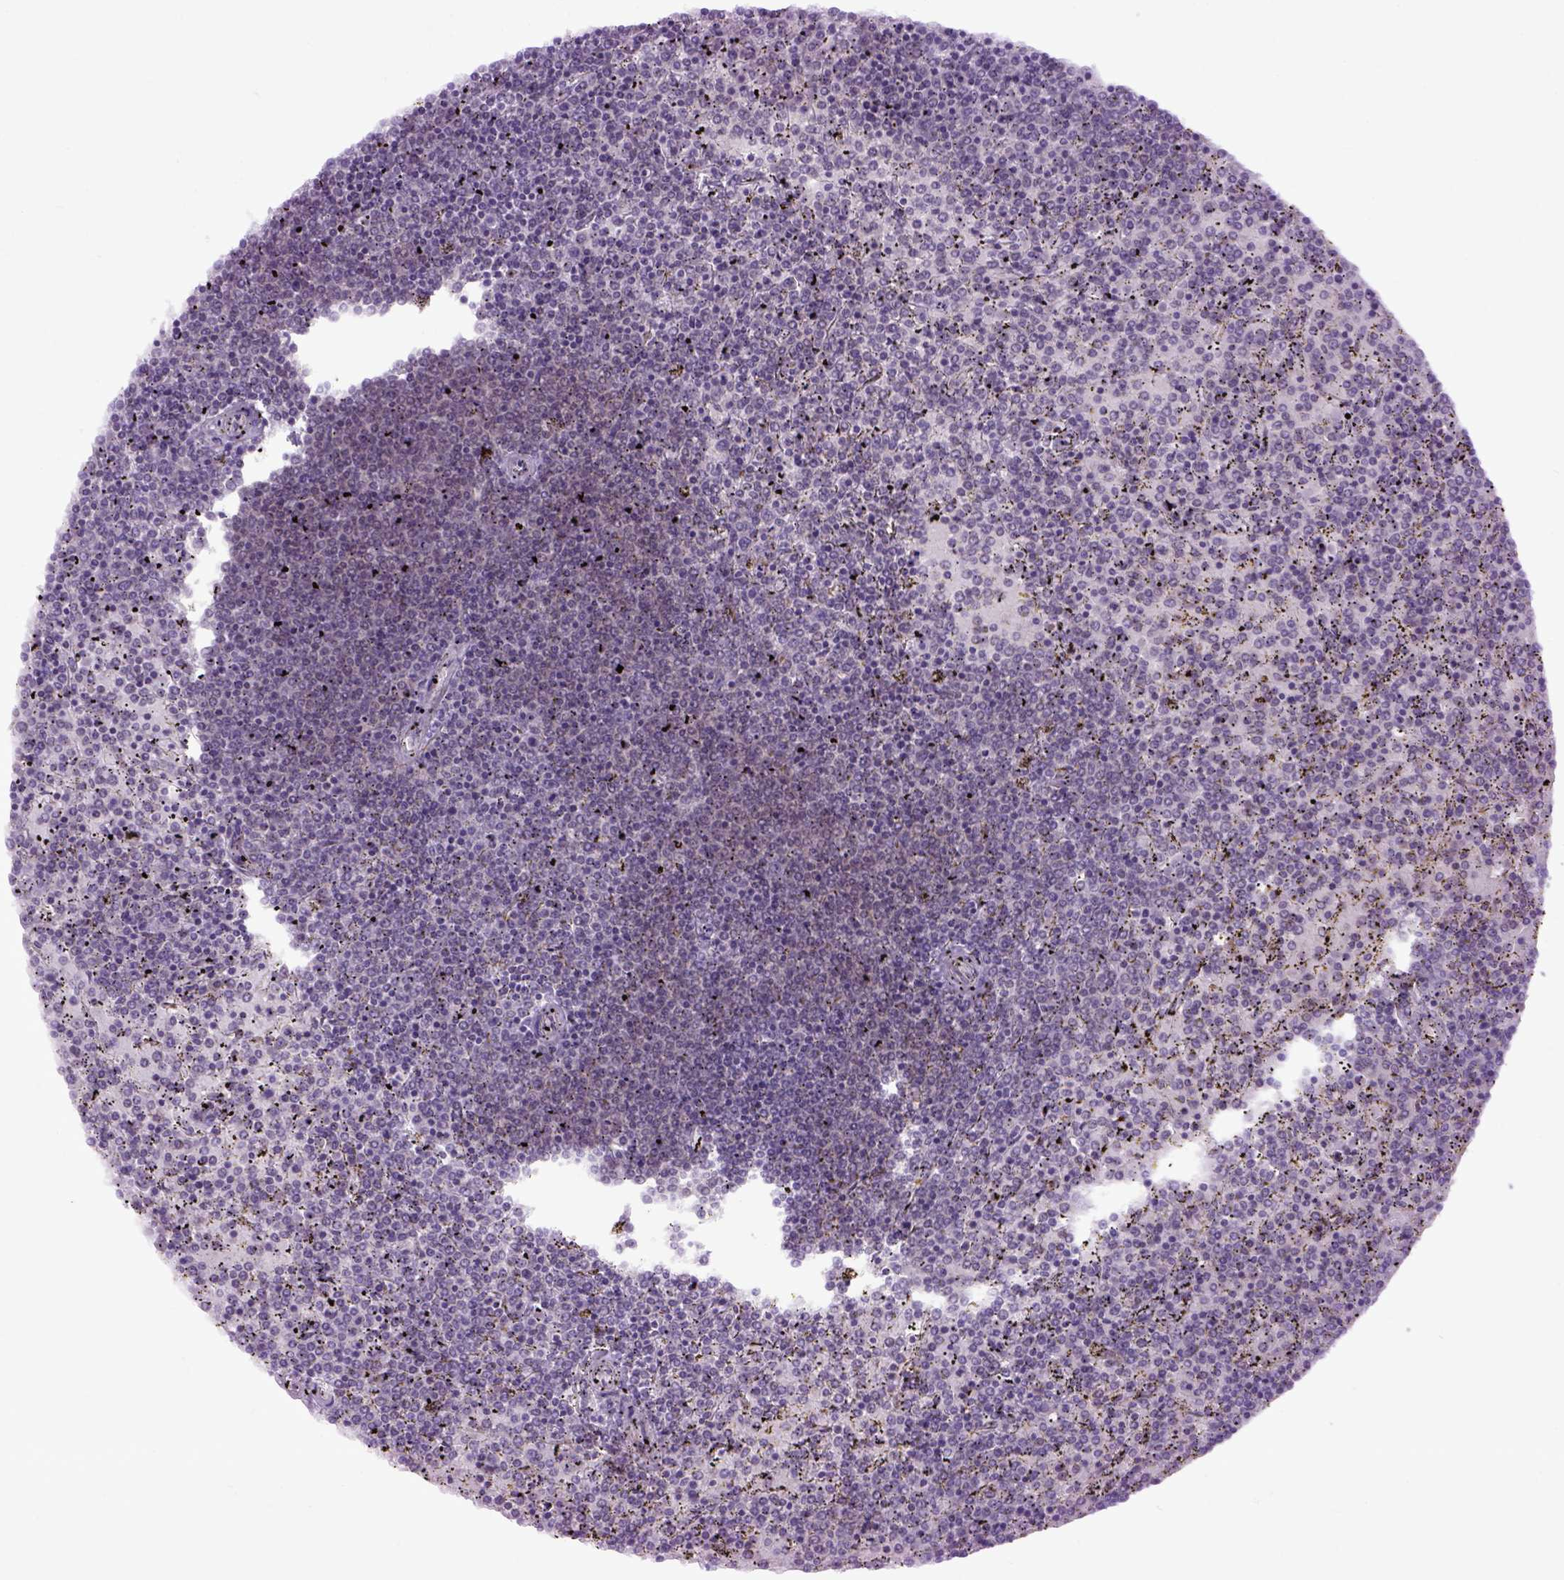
{"staining": {"intensity": "negative", "quantity": "none", "location": "none"}, "tissue": "lymphoma", "cell_type": "Tumor cells", "image_type": "cancer", "snomed": [{"axis": "morphology", "description": "Malignant lymphoma, non-Hodgkin's type, Low grade"}, {"axis": "topography", "description": "Spleen"}], "caption": "A histopathology image of malignant lymphoma, non-Hodgkin's type (low-grade) stained for a protein reveals no brown staining in tumor cells. (Stains: DAB (3,3'-diaminobenzidine) immunohistochemistry (IHC) with hematoxylin counter stain, Microscopy: brightfield microscopy at high magnification).", "gene": "EMILIN3", "patient": {"sex": "female", "age": 77}}